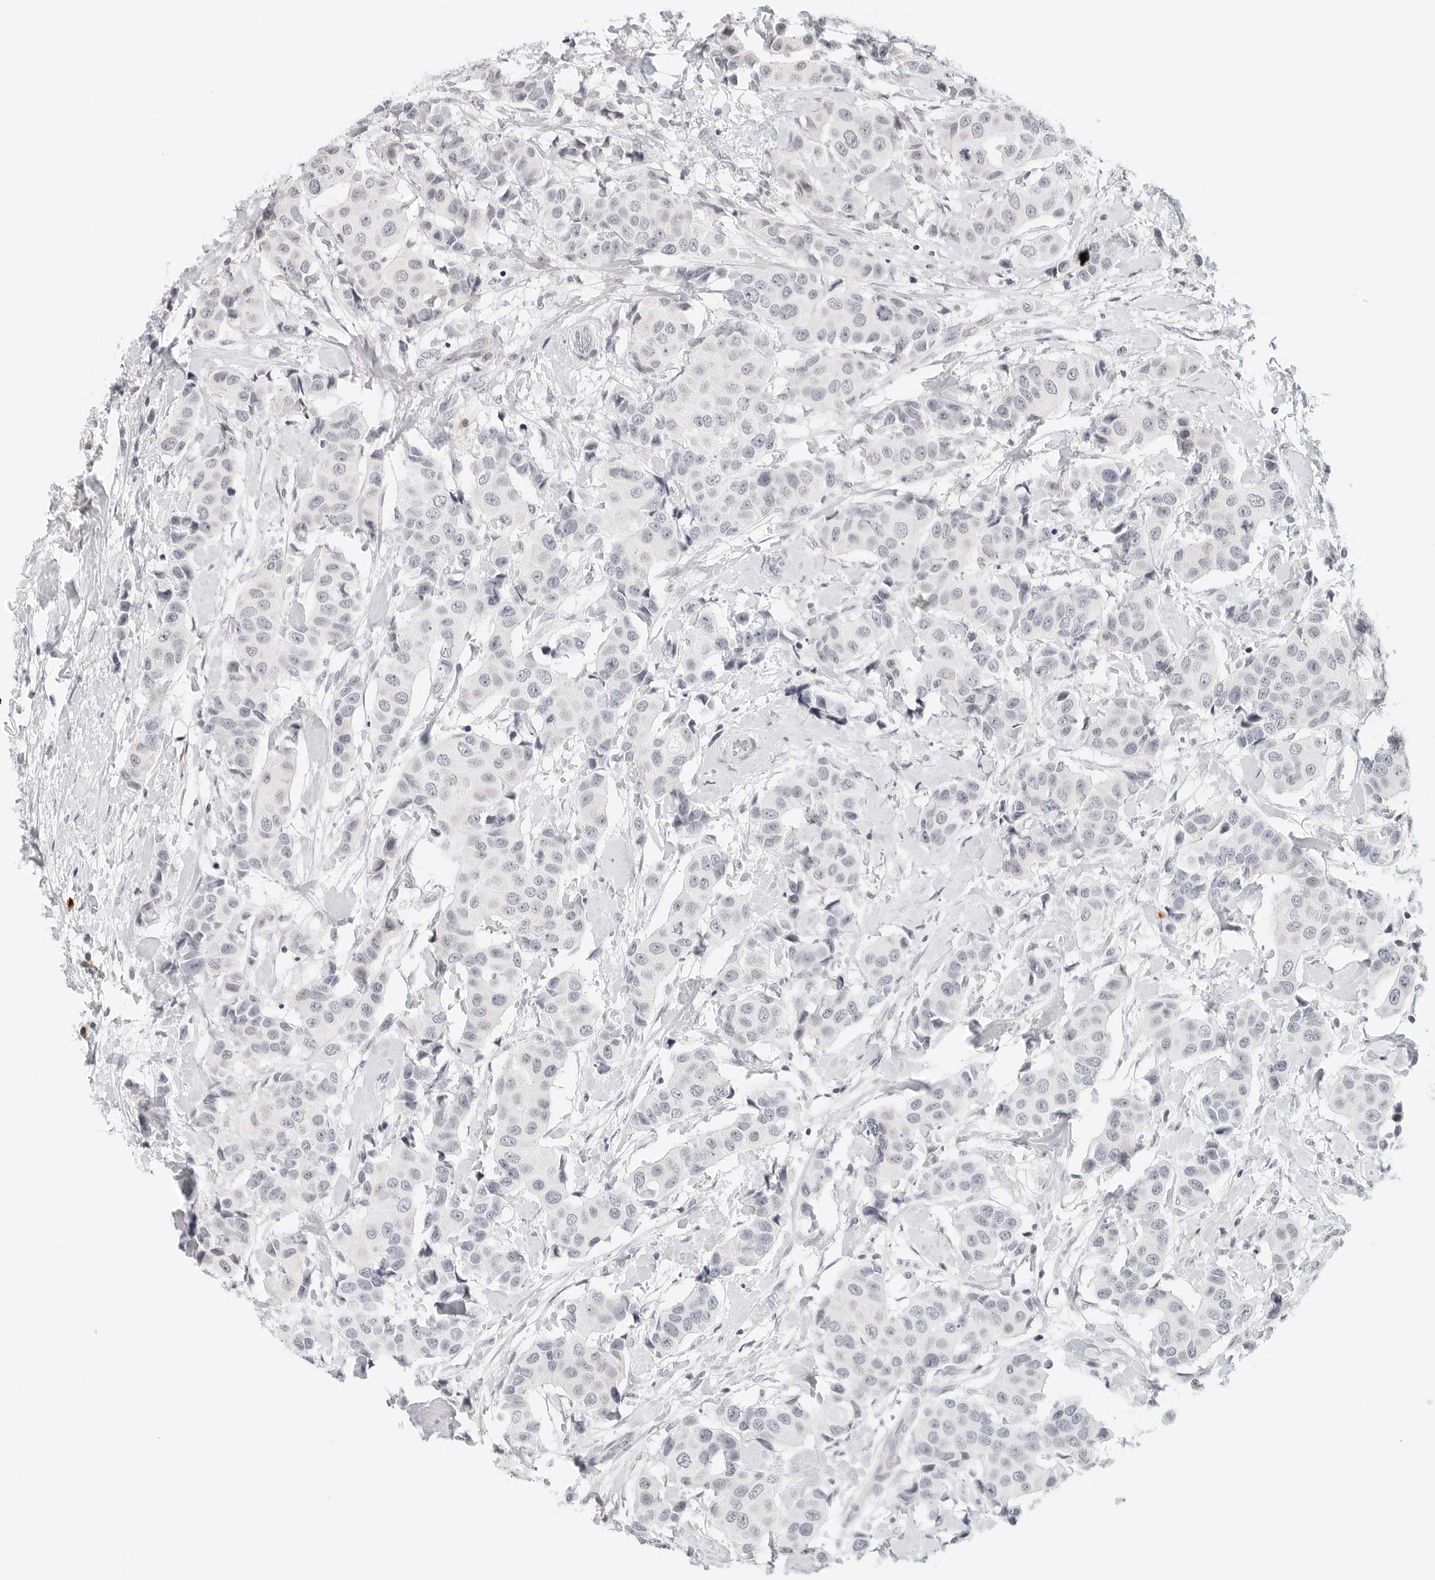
{"staining": {"intensity": "negative", "quantity": "none", "location": "none"}, "tissue": "breast cancer", "cell_type": "Tumor cells", "image_type": "cancer", "snomed": [{"axis": "morphology", "description": "Normal tissue, NOS"}, {"axis": "morphology", "description": "Duct carcinoma"}, {"axis": "topography", "description": "Breast"}], "caption": "Breast infiltrating ductal carcinoma was stained to show a protein in brown. There is no significant positivity in tumor cells. (Brightfield microscopy of DAB IHC at high magnification).", "gene": "PARP10", "patient": {"sex": "female", "age": 39}}